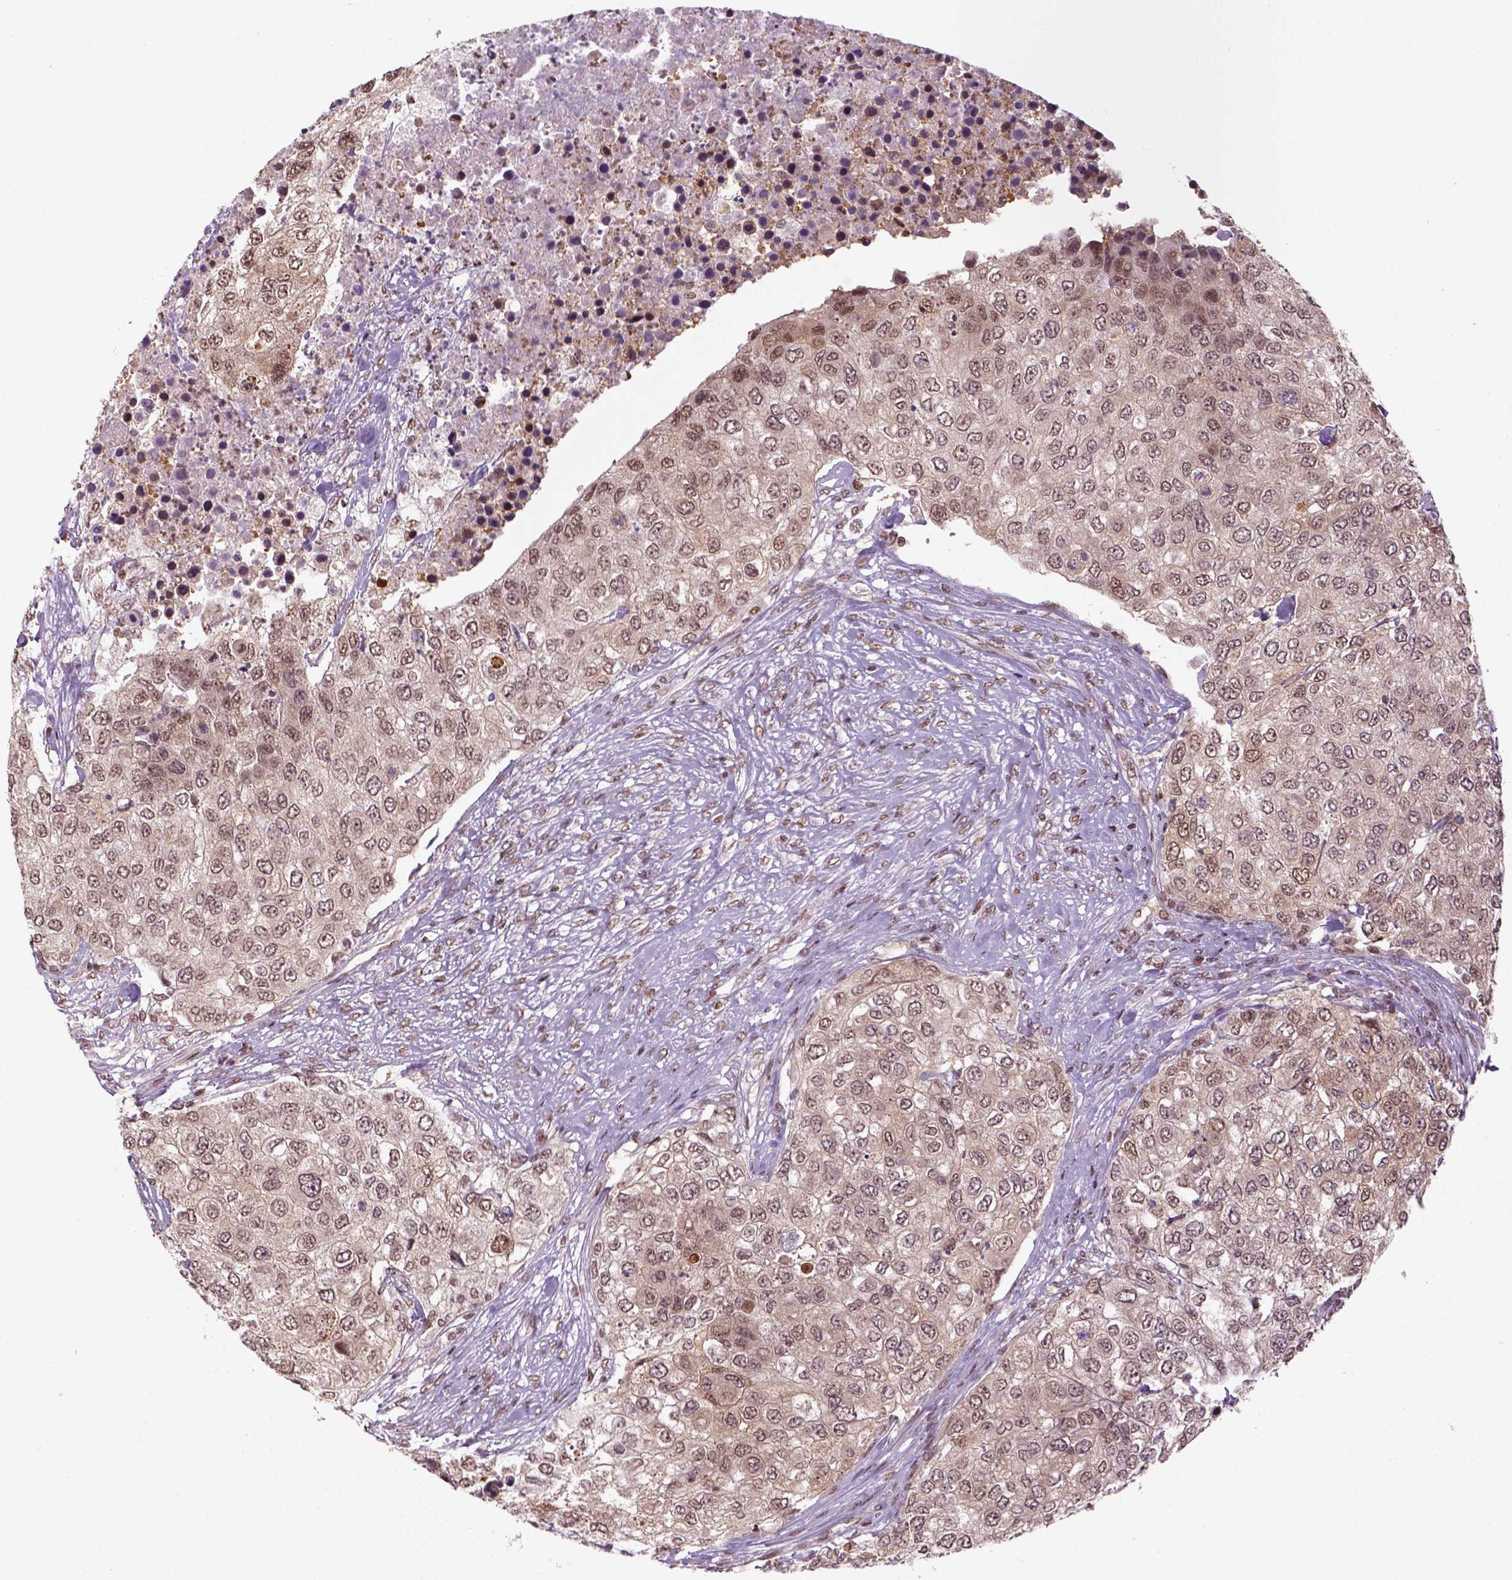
{"staining": {"intensity": "weak", "quantity": ">75%", "location": "cytoplasmic/membranous,nuclear"}, "tissue": "urothelial cancer", "cell_type": "Tumor cells", "image_type": "cancer", "snomed": [{"axis": "morphology", "description": "Urothelial carcinoma, High grade"}, {"axis": "topography", "description": "Urinary bladder"}], "caption": "High-power microscopy captured an immunohistochemistry image of urothelial cancer, revealing weak cytoplasmic/membranous and nuclear staining in approximately >75% of tumor cells. Using DAB (3,3'-diaminobenzidine) (brown) and hematoxylin (blue) stains, captured at high magnification using brightfield microscopy.", "gene": "GOT1", "patient": {"sex": "female", "age": 78}}